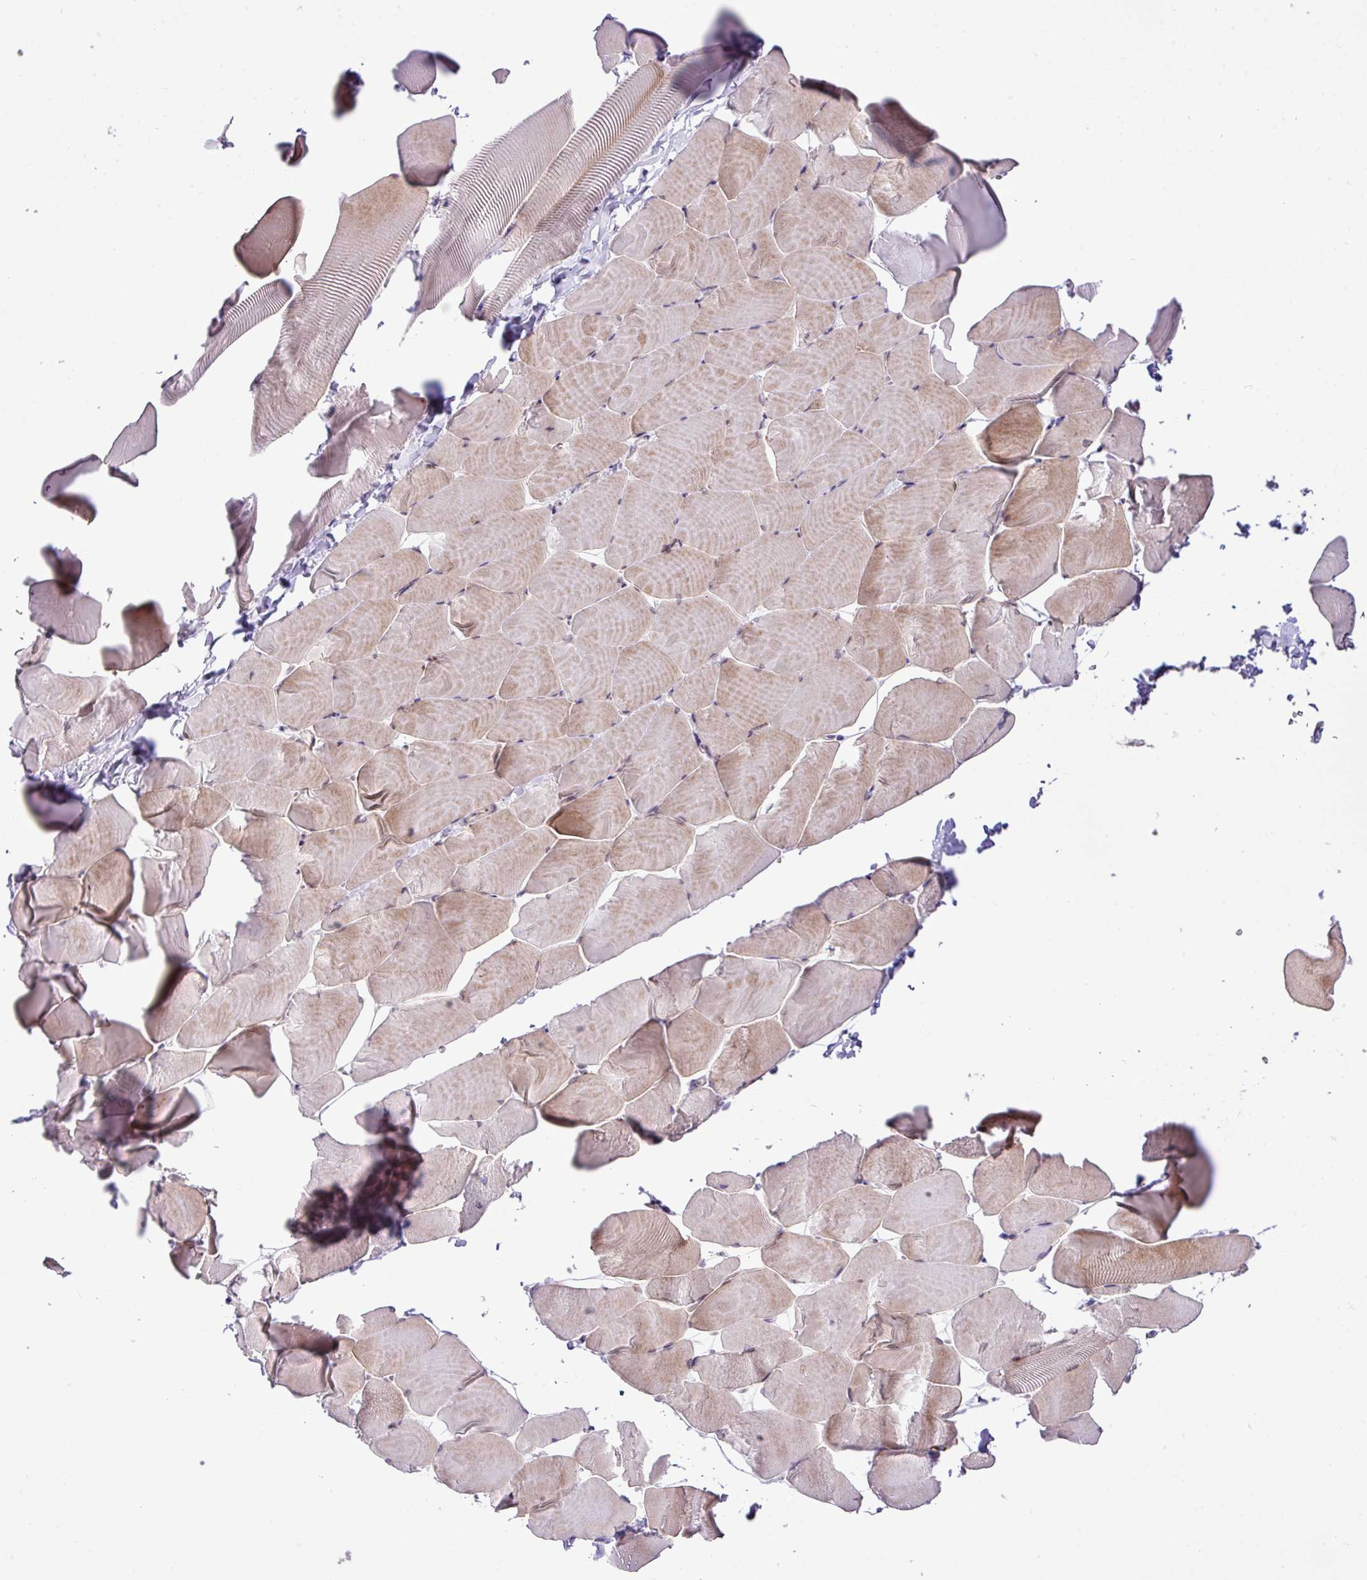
{"staining": {"intensity": "weak", "quantity": "25%-75%", "location": "cytoplasmic/membranous,nuclear"}, "tissue": "skeletal muscle", "cell_type": "Myocytes", "image_type": "normal", "snomed": [{"axis": "morphology", "description": "Normal tissue, NOS"}, {"axis": "topography", "description": "Skeletal muscle"}], "caption": "Unremarkable skeletal muscle was stained to show a protein in brown. There is low levels of weak cytoplasmic/membranous,nuclear staining in approximately 25%-75% of myocytes. (brown staining indicates protein expression, while blue staining denotes nuclei).", "gene": "YLPM1", "patient": {"sex": "male", "age": 25}}